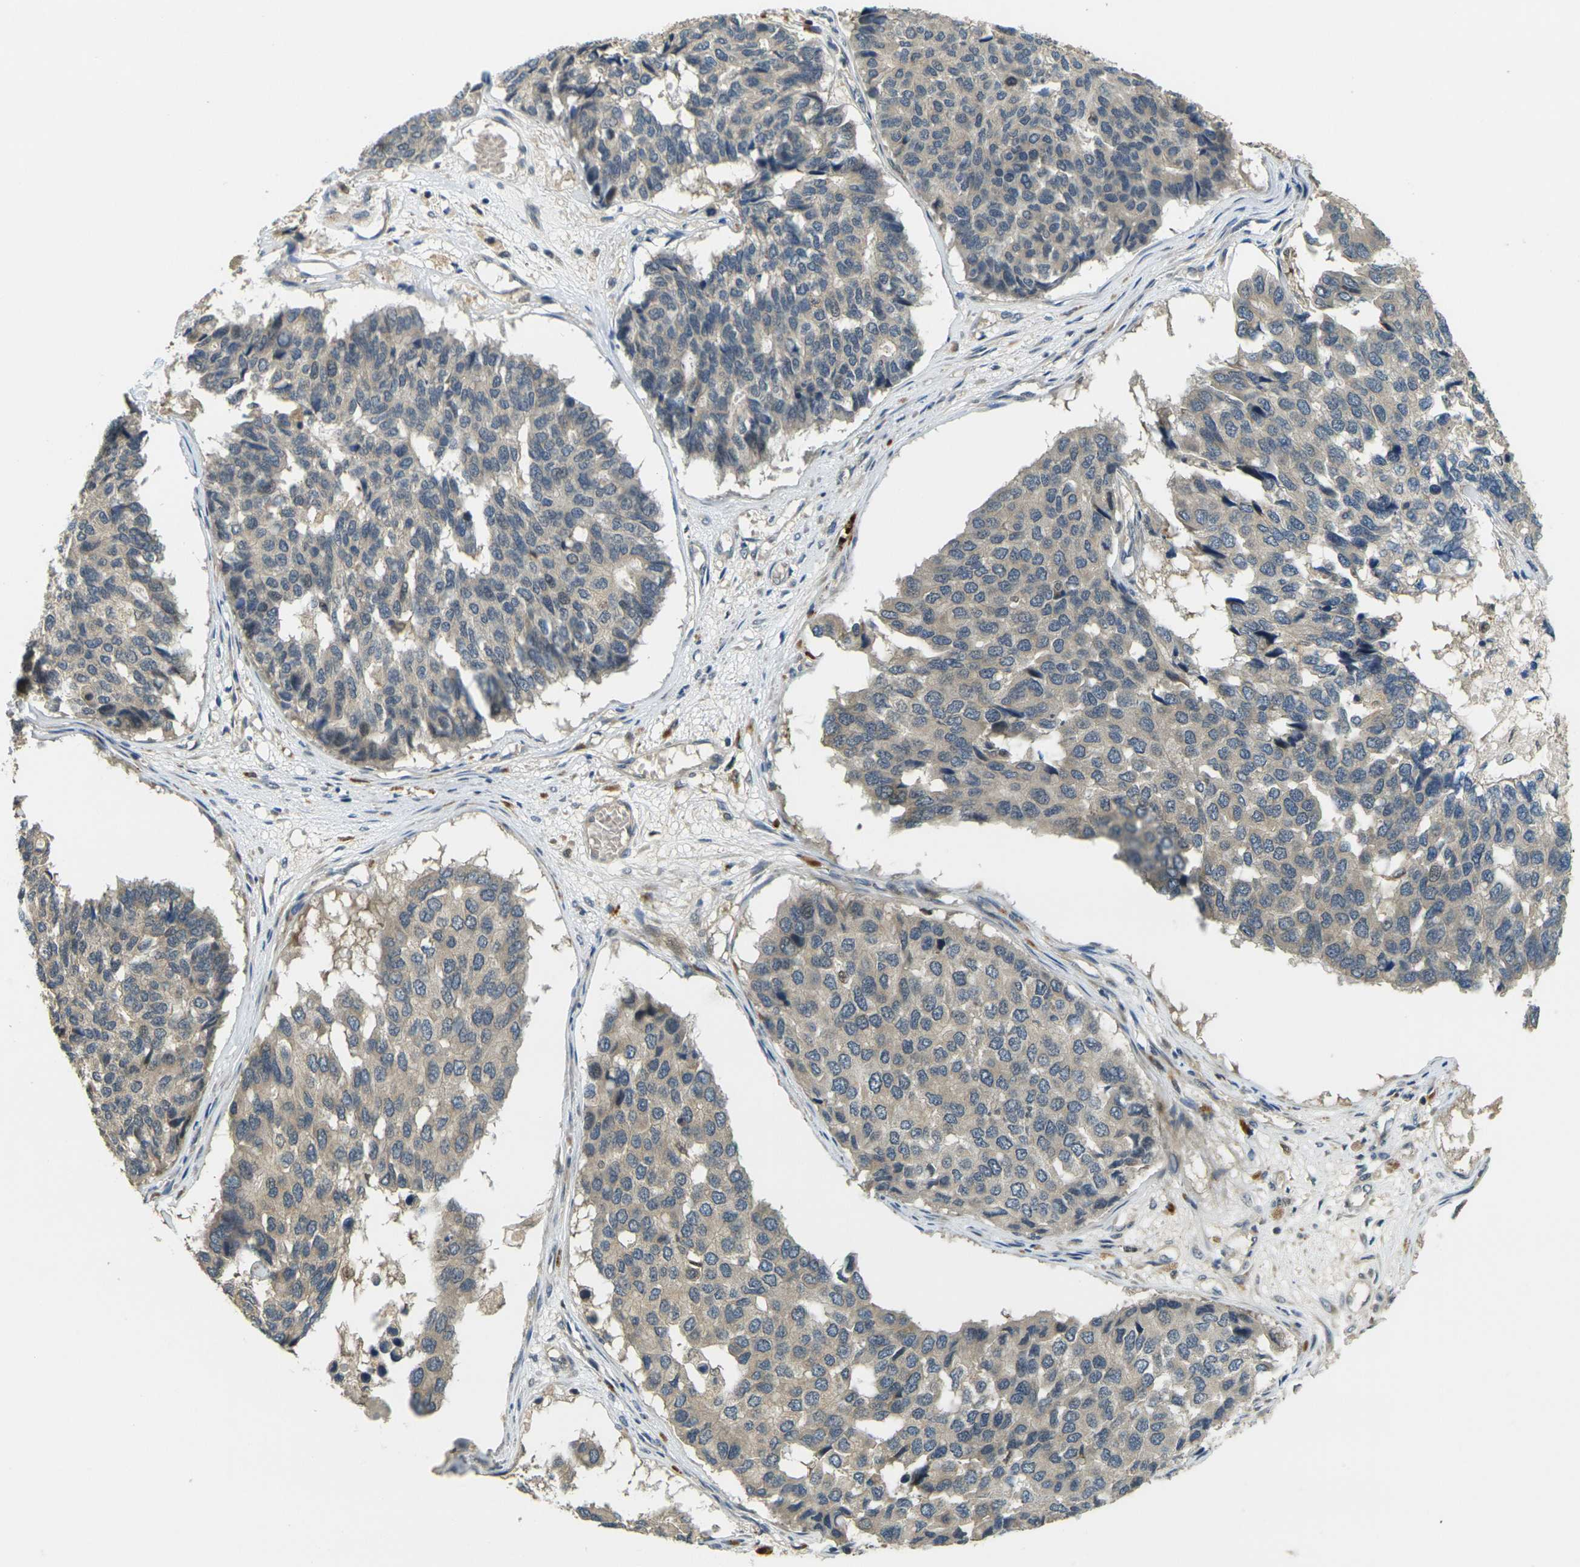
{"staining": {"intensity": "negative", "quantity": "none", "location": "none"}, "tissue": "pancreatic cancer", "cell_type": "Tumor cells", "image_type": "cancer", "snomed": [{"axis": "morphology", "description": "Adenocarcinoma, NOS"}, {"axis": "topography", "description": "Pancreas"}], "caption": "Tumor cells are negative for brown protein staining in adenocarcinoma (pancreatic). (DAB IHC with hematoxylin counter stain).", "gene": "KLHL8", "patient": {"sex": "male", "age": 50}}